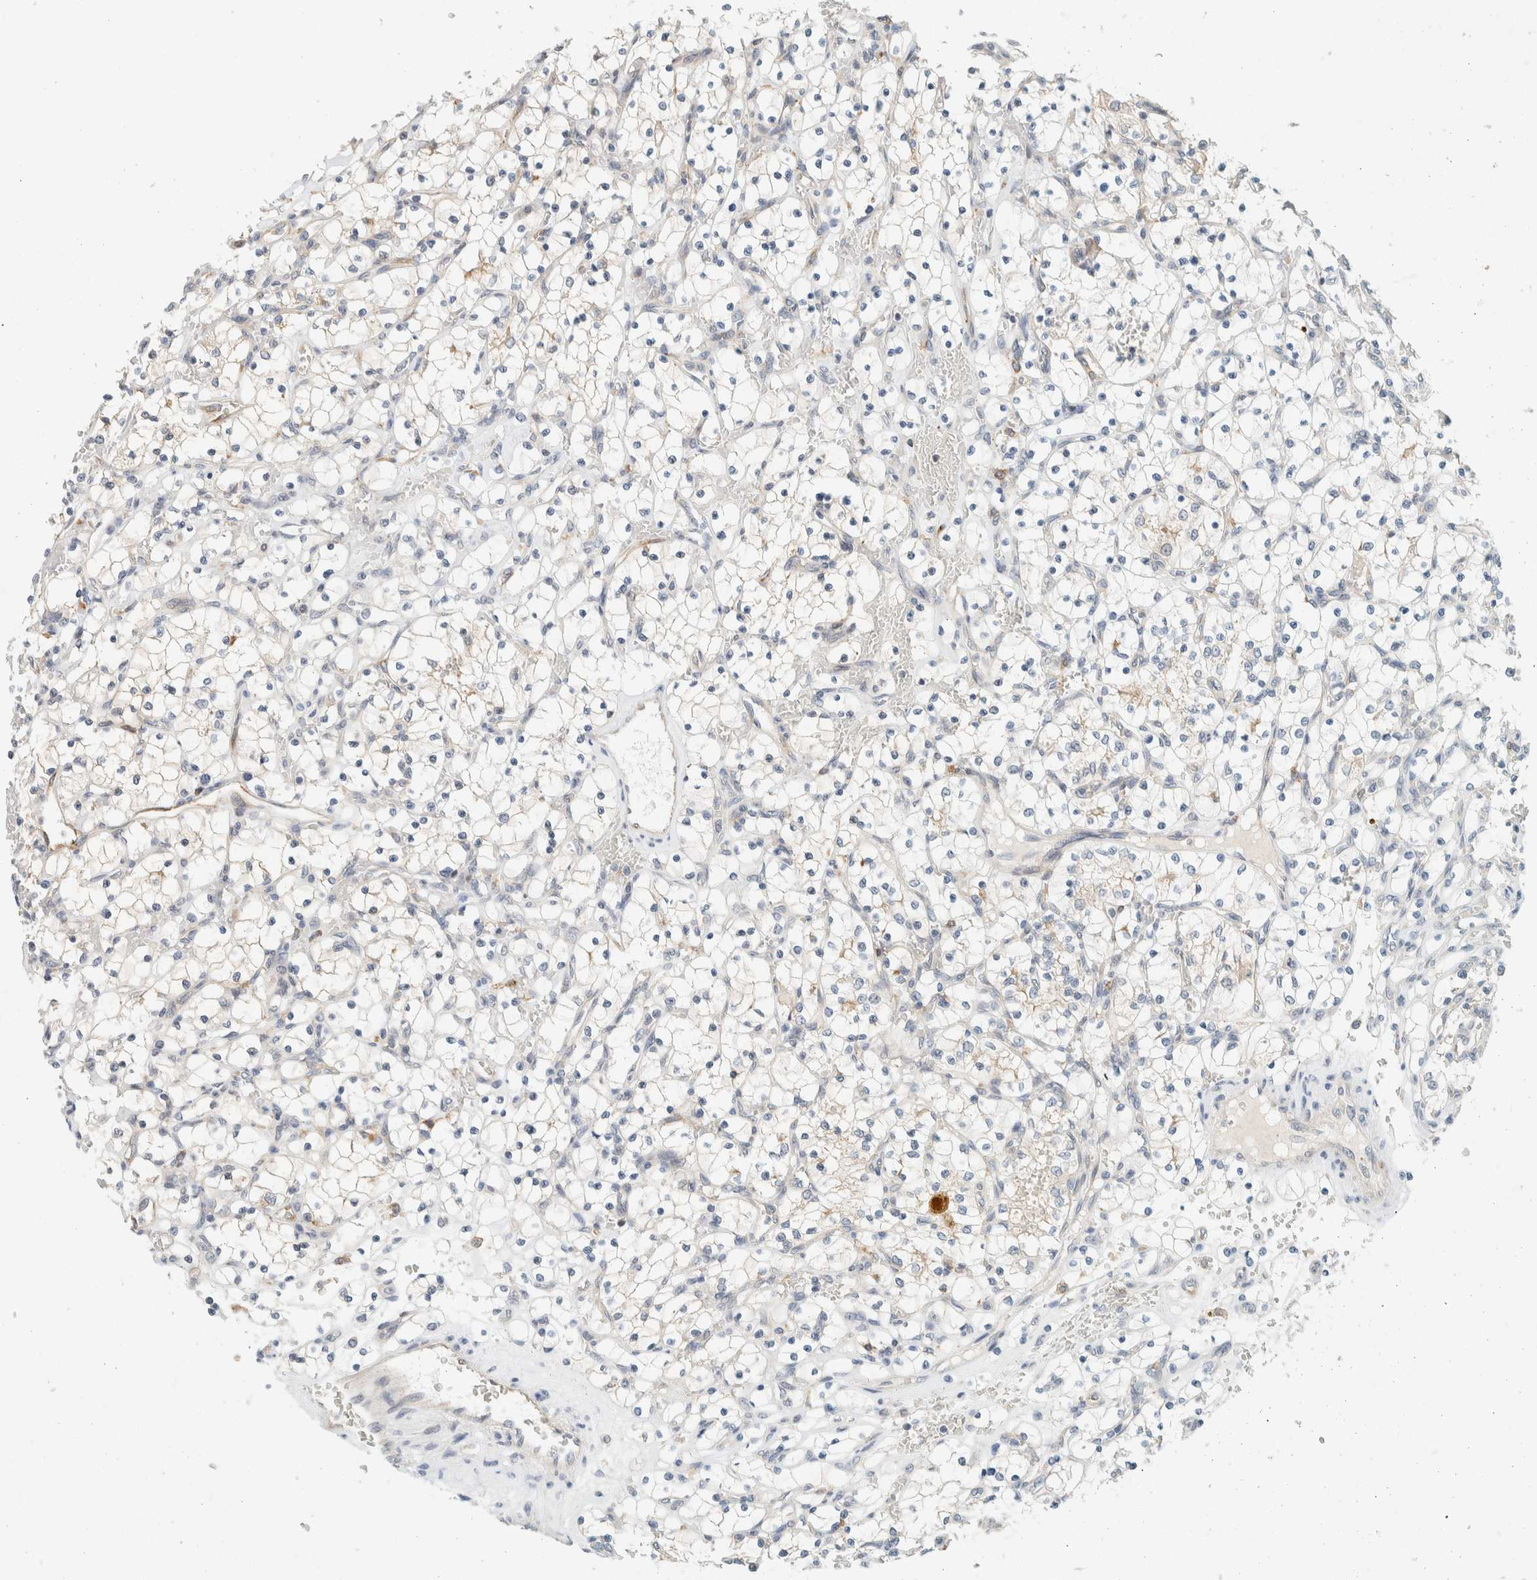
{"staining": {"intensity": "negative", "quantity": "none", "location": "none"}, "tissue": "renal cancer", "cell_type": "Tumor cells", "image_type": "cancer", "snomed": [{"axis": "morphology", "description": "Adenocarcinoma, NOS"}, {"axis": "topography", "description": "Kidney"}], "caption": "Tumor cells show no significant staining in renal cancer (adenocarcinoma).", "gene": "SUMF2", "patient": {"sex": "female", "age": 69}}